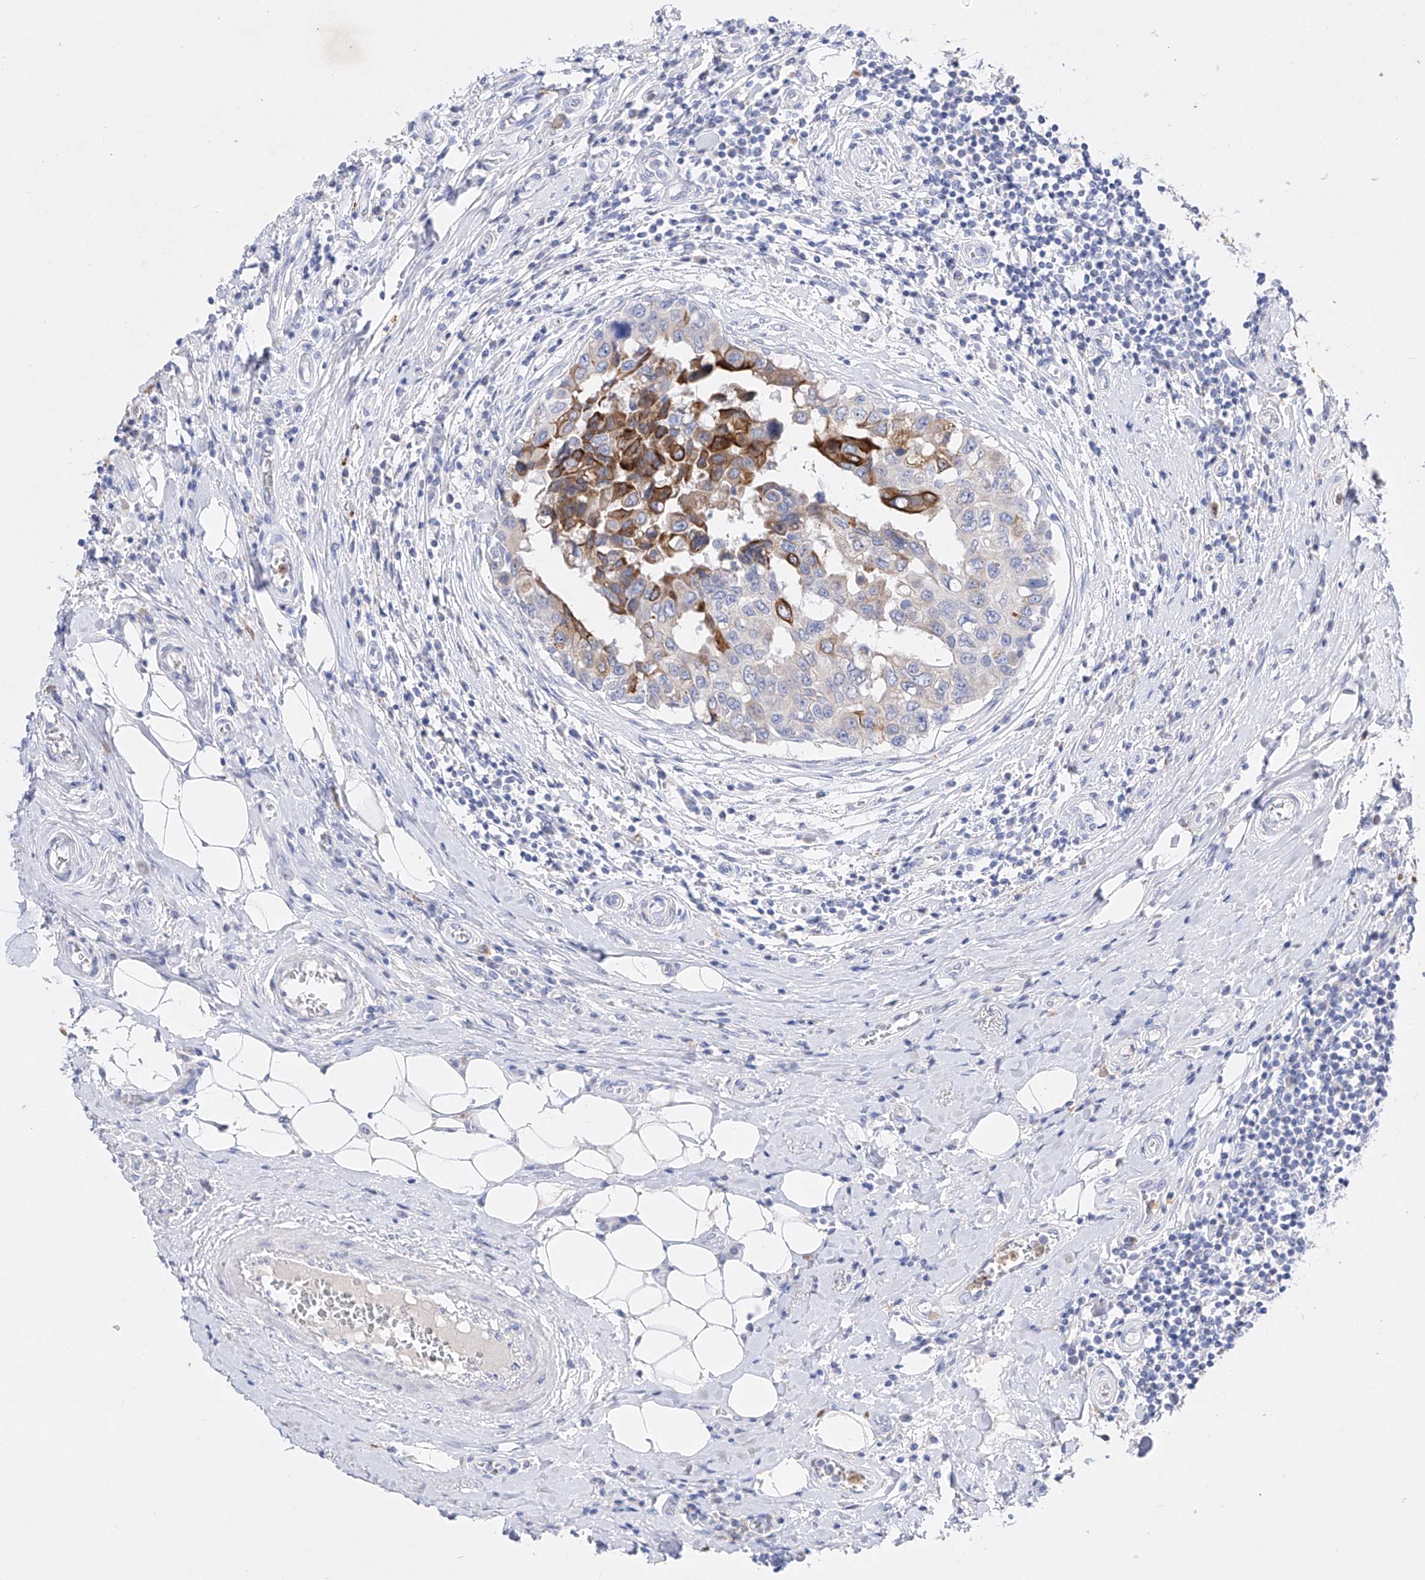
{"staining": {"intensity": "strong", "quantity": "<25%", "location": "cytoplasmic/membranous"}, "tissue": "breast cancer", "cell_type": "Tumor cells", "image_type": "cancer", "snomed": [{"axis": "morphology", "description": "Duct carcinoma"}, {"axis": "topography", "description": "Breast"}], "caption": "Breast cancer (infiltrating ductal carcinoma) stained with a protein marker reveals strong staining in tumor cells.", "gene": "TM7SF2", "patient": {"sex": "female", "age": 27}}